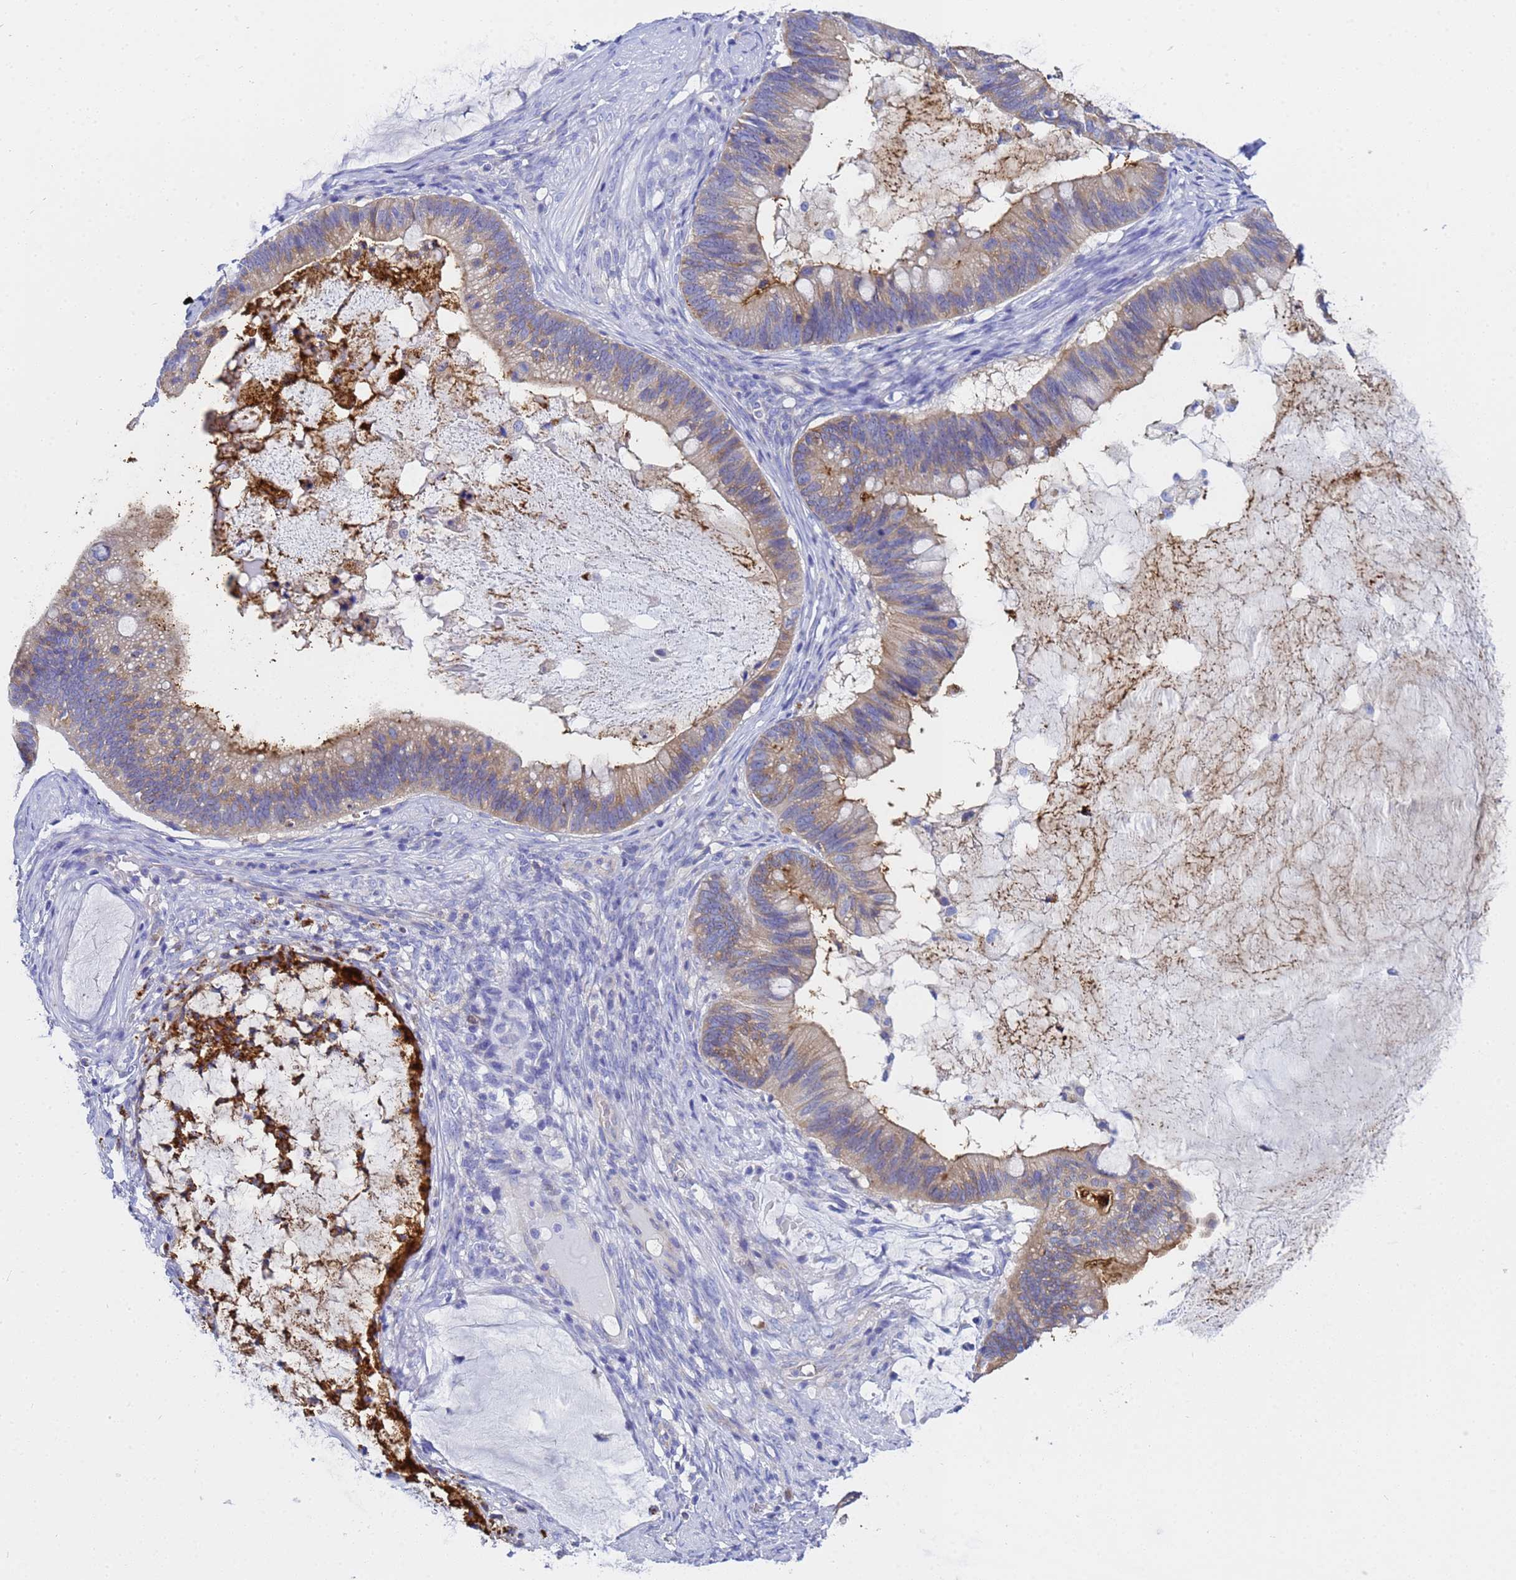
{"staining": {"intensity": "moderate", "quantity": ">75%", "location": "cytoplasmic/membranous"}, "tissue": "ovarian cancer", "cell_type": "Tumor cells", "image_type": "cancer", "snomed": [{"axis": "morphology", "description": "Cystadenocarcinoma, mucinous, NOS"}, {"axis": "topography", "description": "Ovary"}], "caption": "Immunohistochemistry (IHC) of human mucinous cystadenocarcinoma (ovarian) displays medium levels of moderate cytoplasmic/membranous positivity in about >75% of tumor cells.", "gene": "TM4SF4", "patient": {"sex": "female", "age": 61}}